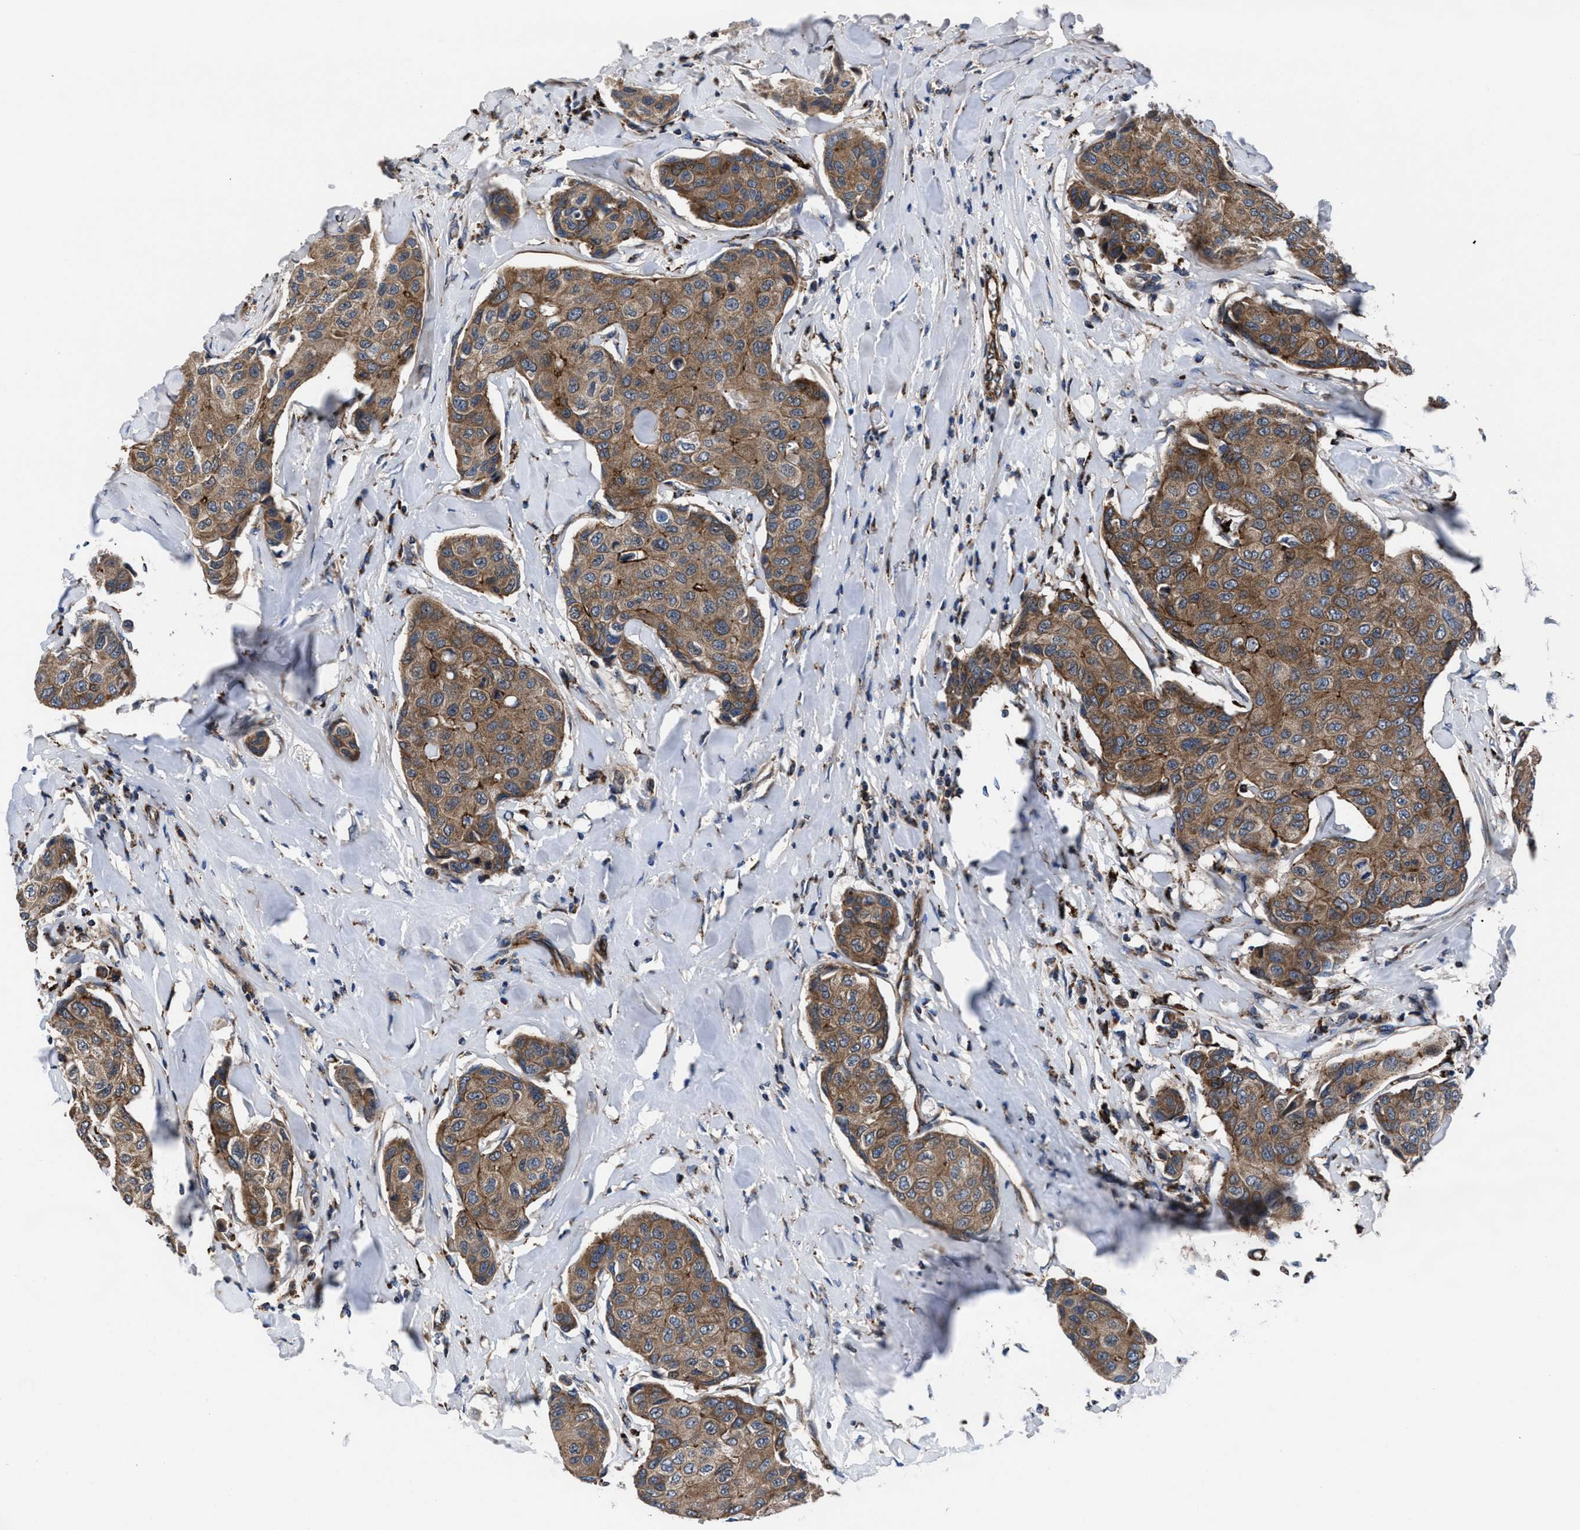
{"staining": {"intensity": "moderate", "quantity": ">75%", "location": "cytoplasmic/membranous"}, "tissue": "breast cancer", "cell_type": "Tumor cells", "image_type": "cancer", "snomed": [{"axis": "morphology", "description": "Duct carcinoma"}, {"axis": "topography", "description": "Breast"}], "caption": "High-magnification brightfield microscopy of breast cancer (infiltrating ductal carcinoma) stained with DAB (3,3'-diaminobenzidine) (brown) and counterstained with hematoxylin (blue). tumor cells exhibit moderate cytoplasmic/membranous staining is seen in about>75% of cells.", "gene": "PRR15L", "patient": {"sex": "female", "age": 80}}